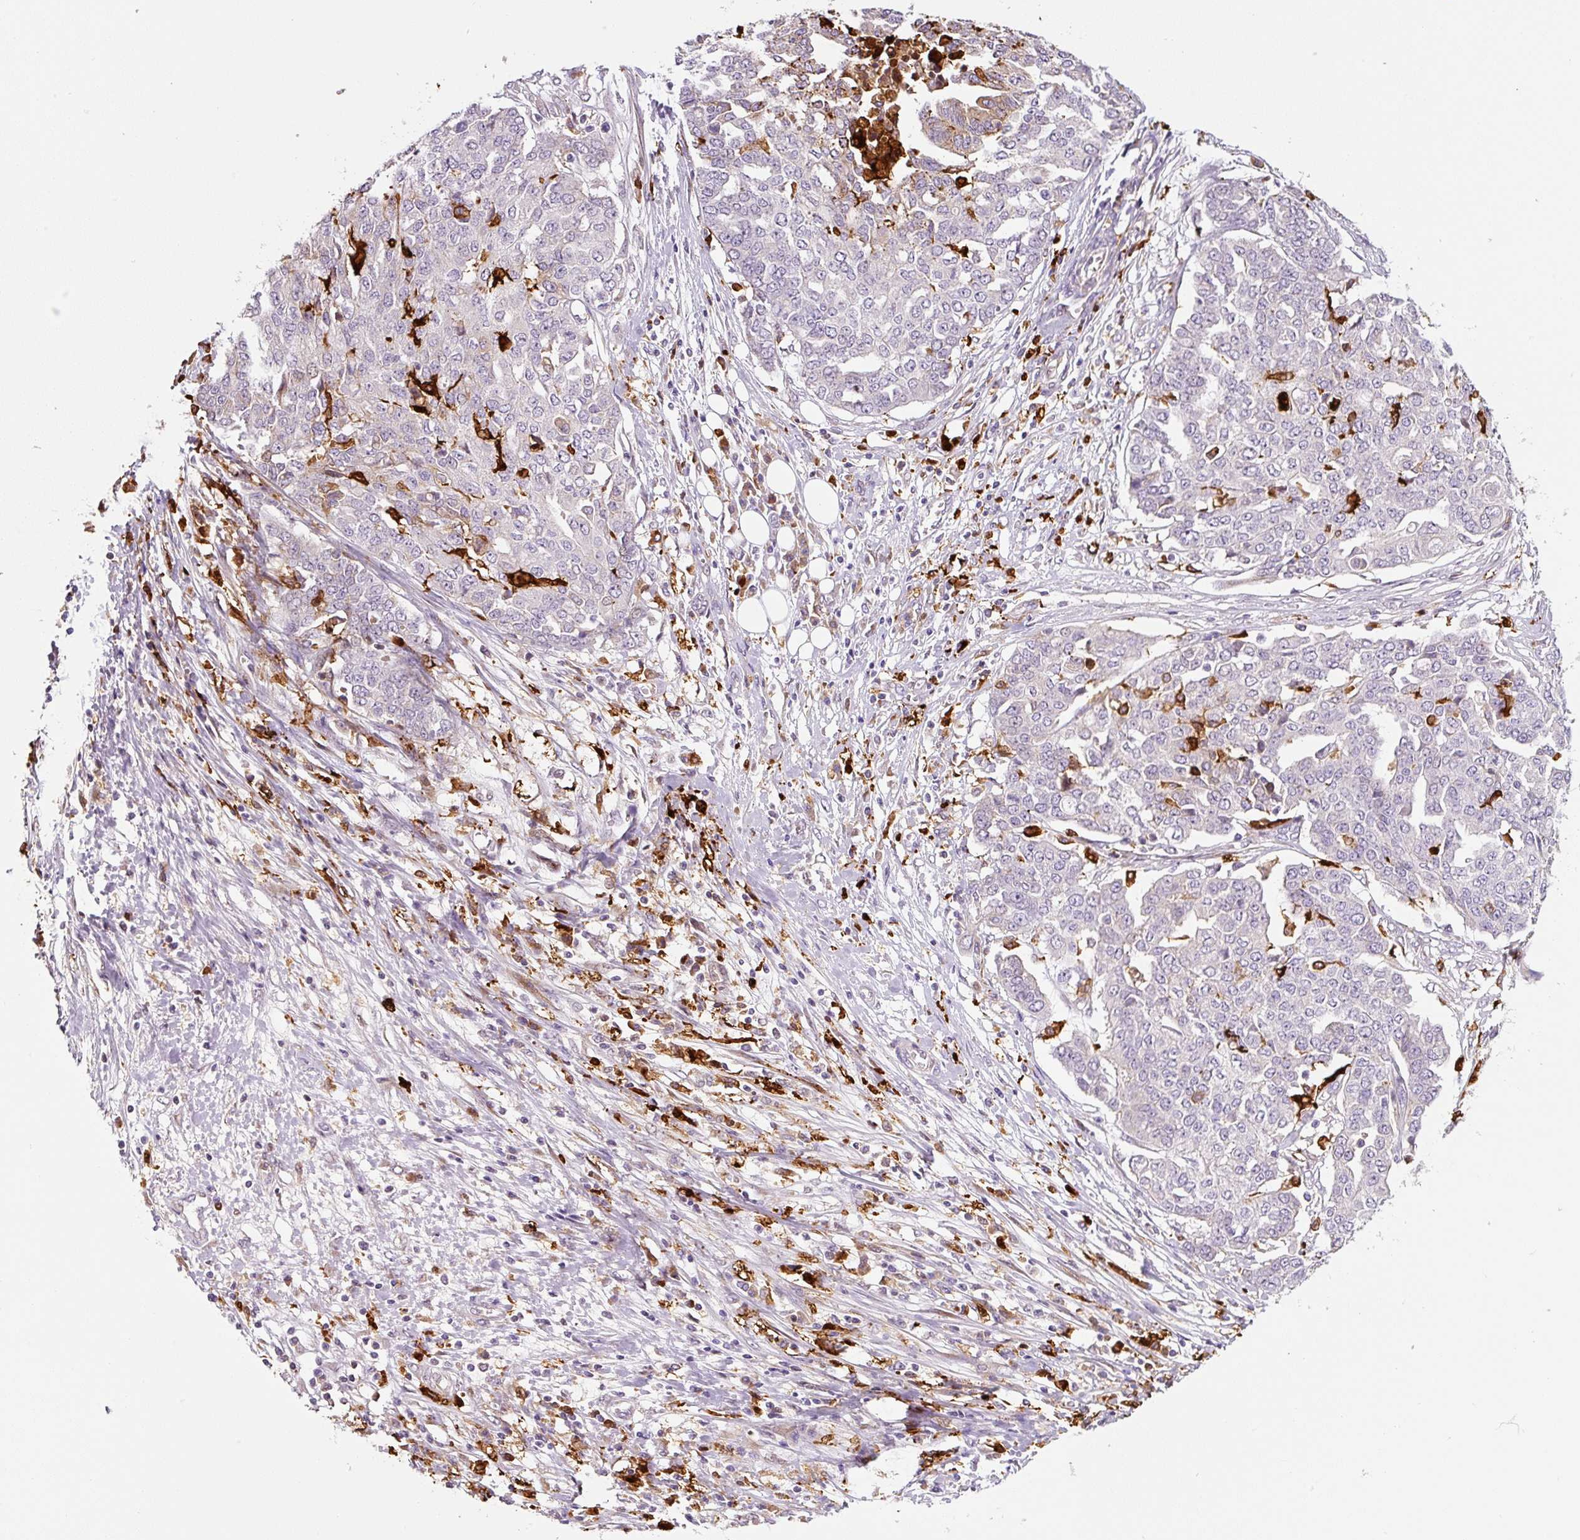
{"staining": {"intensity": "negative", "quantity": "none", "location": "none"}, "tissue": "ovarian cancer", "cell_type": "Tumor cells", "image_type": "cancer", "snomed": [{"axis": "morphology", "description": "Cystadenocarcinoma, serous, NOS"}, {"axis": "topography", "description": "Soft tissue"}, {"axis": "topography", "description": "Ovary"}], "caption": "A high-resolution image shows IHC staining of ovarian cancer (serous cystadenocarcinoma), which demonstrates no significant expression in tumor cells. Nuclei are stained in blue.", "gene": "FUT10", "patient": {"sex": "female", "age": 57}}